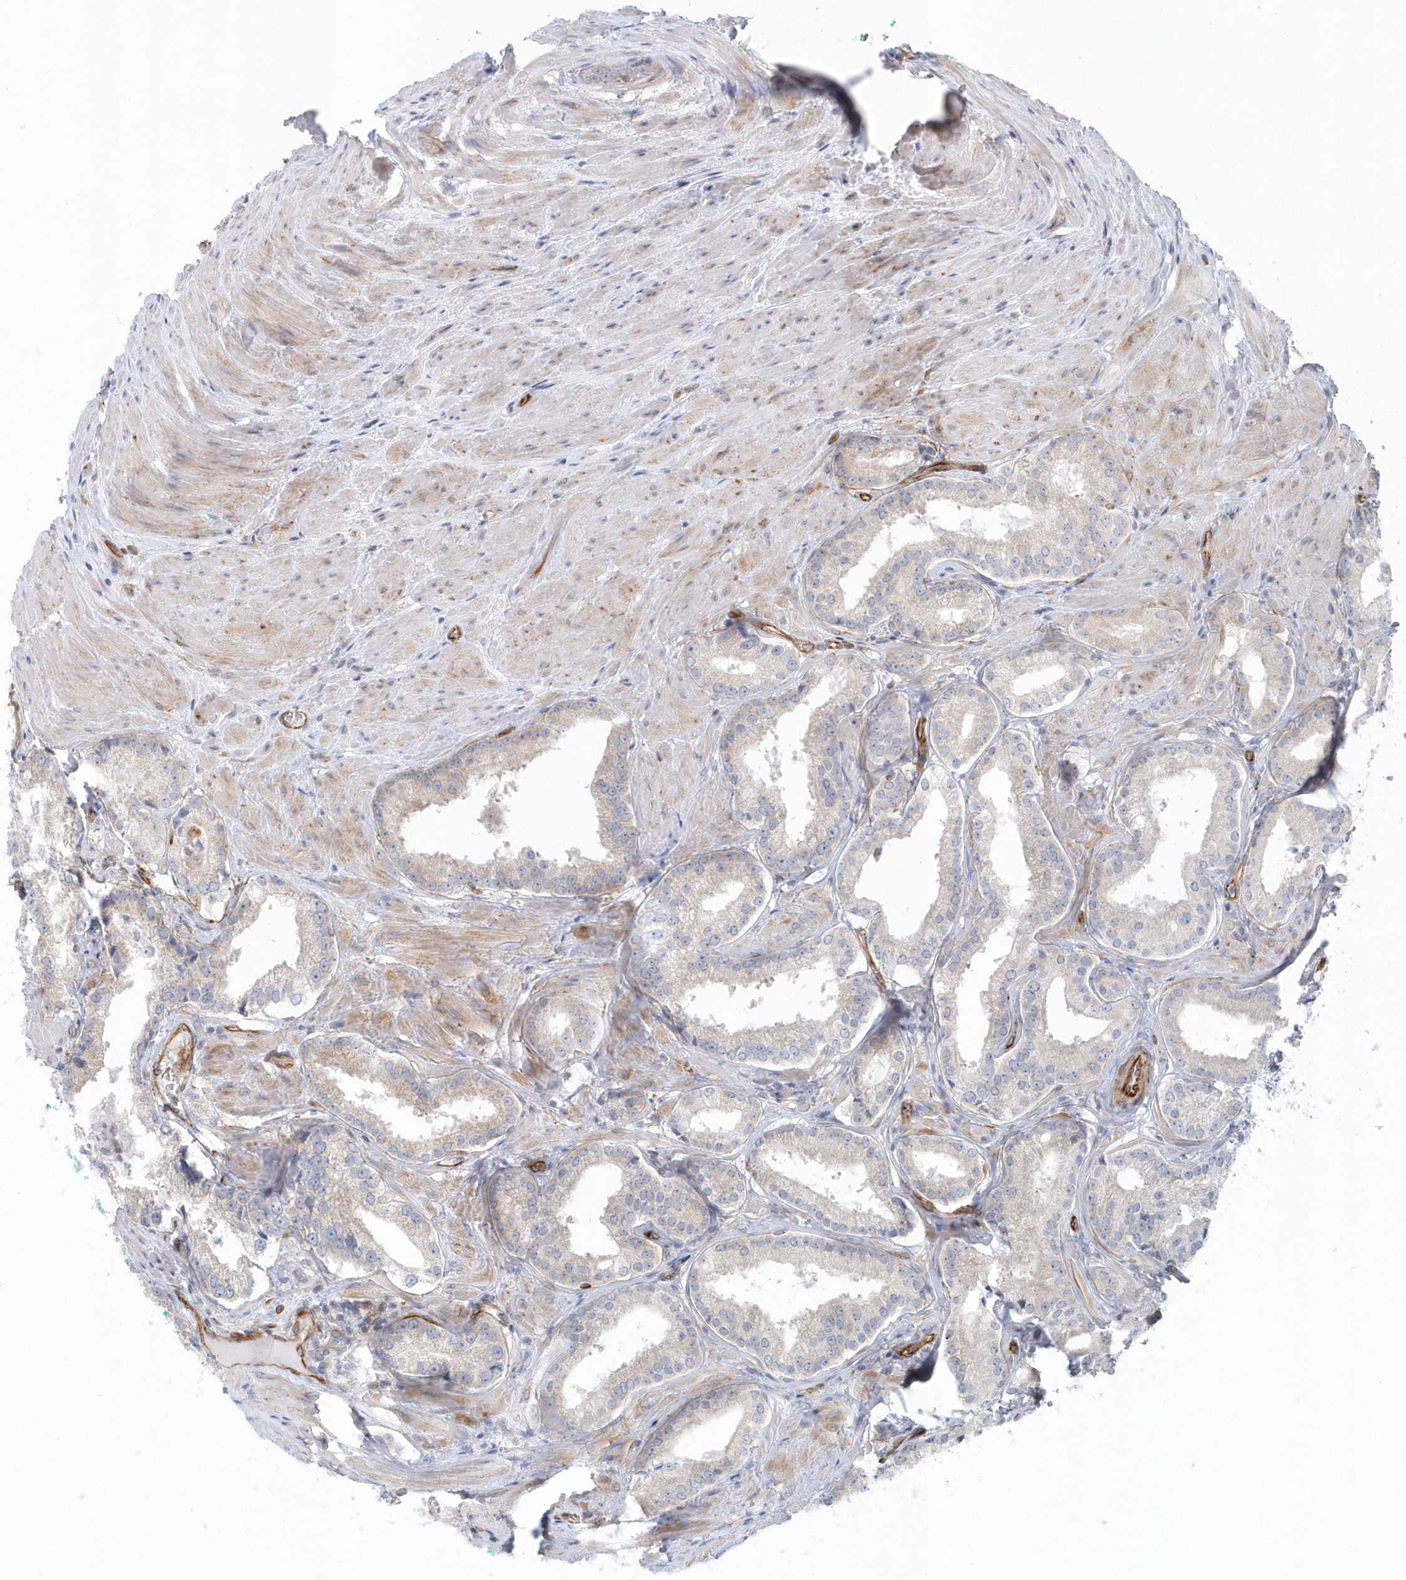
{"staining": {"intensity": "weak", "quantity": "<25%", "location": "cytoplasmic/membranous"}, "tissue": "prostate cancer", "cell_type": "Tumor cells", "image_type": "cancer", "snomed": [{"axis": "morphology", "description": "Adenocarcinoma, Low grade"}, {"axis": "topography", "description": "Prostate"}], "caption": "The photomicrograph reveals no significant staining in tumor cells of prostate low-grade adenocarcinoma.", "gene": "GPR152", "patient": {"sex": "male", "age": 54}}